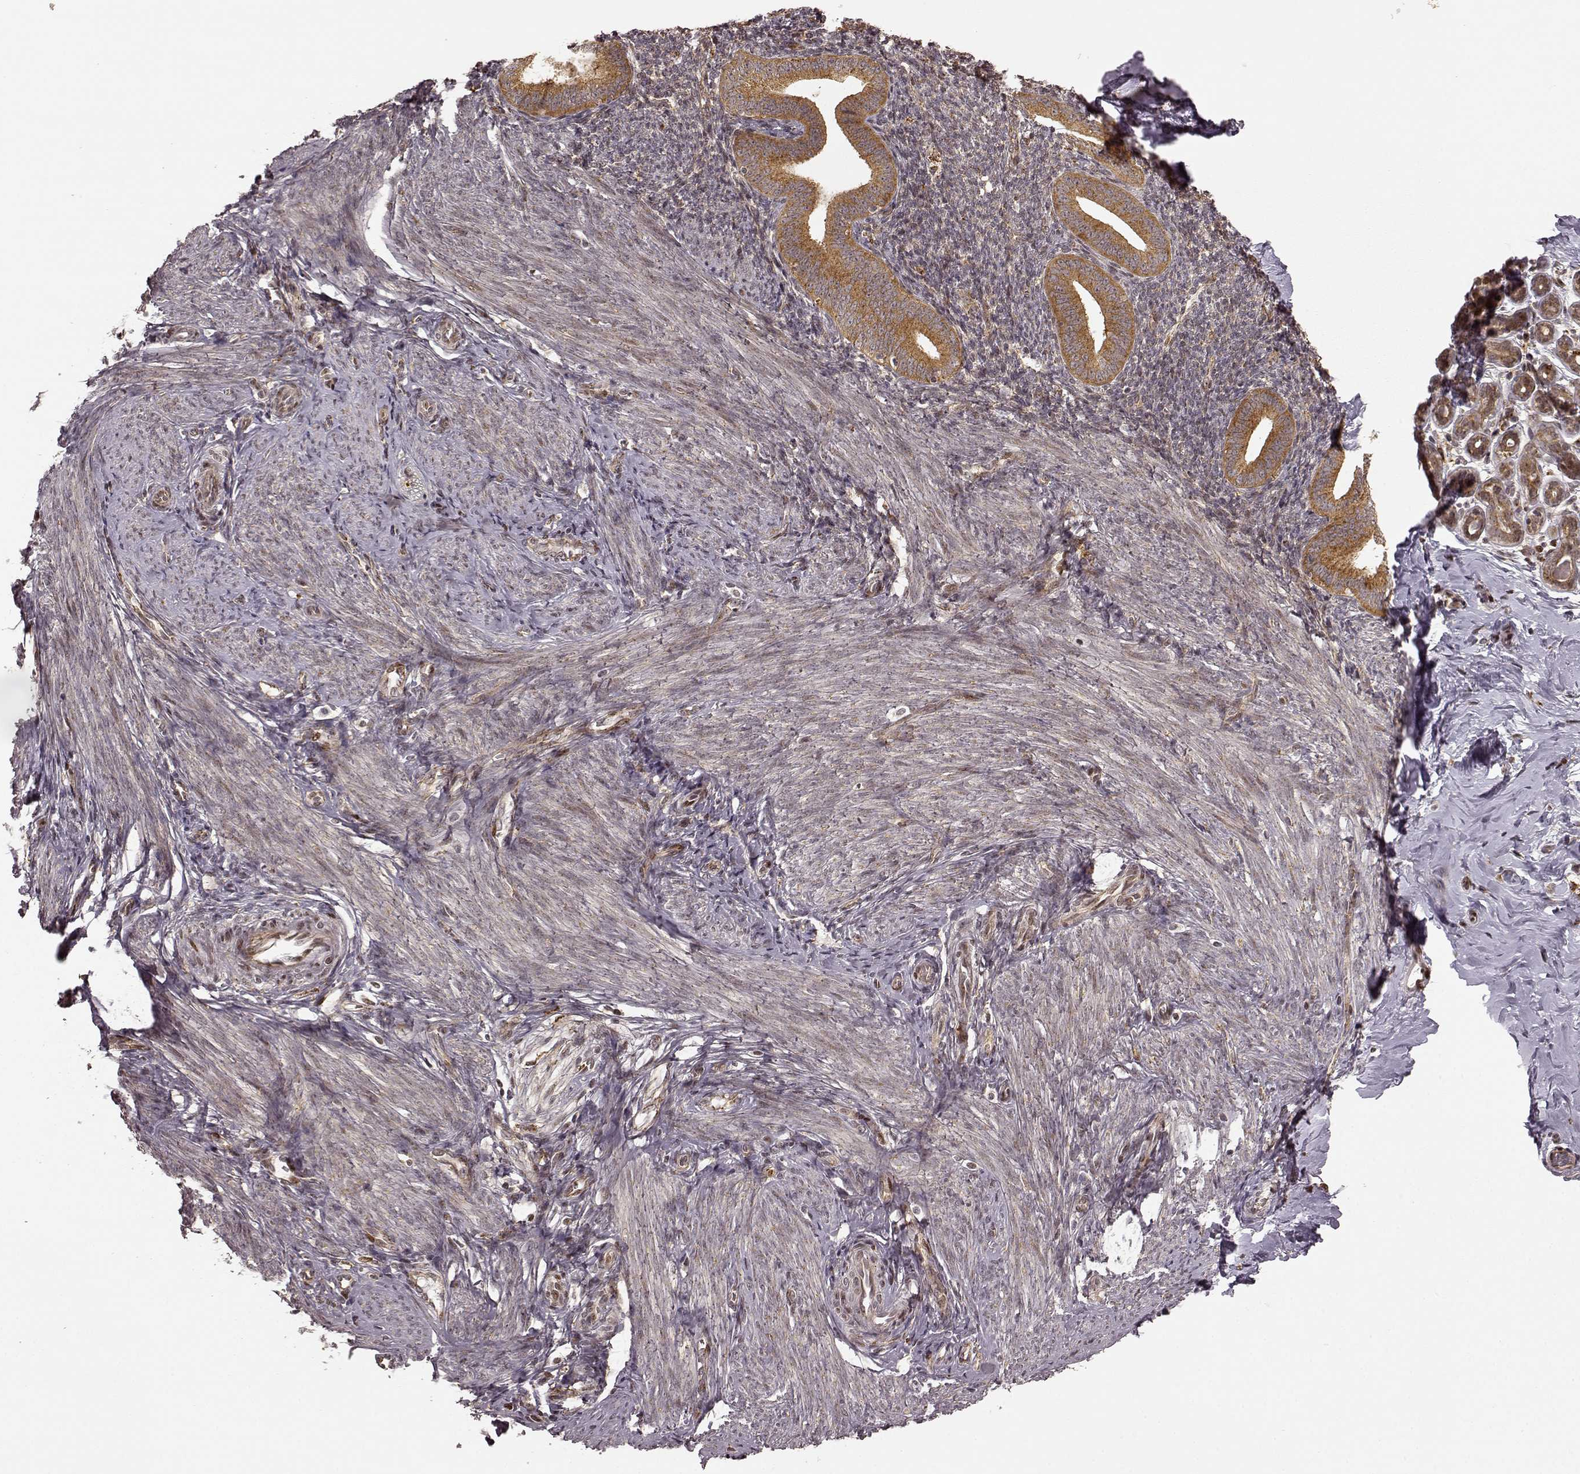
{"staining": {"intensity": "negative", "quantity": "none", "location": "none"}, "tissue": "endometrium", "cell_type": "Cells in endometrial stroma", "image_type": "normal", "snomed": [{"axis": "morphology", "description": "Normal tissue, NOS"}, {"axis": "topography", "description": "Endometrium"}], "caption": "High magnification brightfield microscopy of unremarkable endometrium stained with DAB (brown) and counterstained with hematoxylin (blue): cells in endometrial stroma show no significant staining.", "gene": "SLC12A9", "patient": {"sex": "female", "age": 40}}